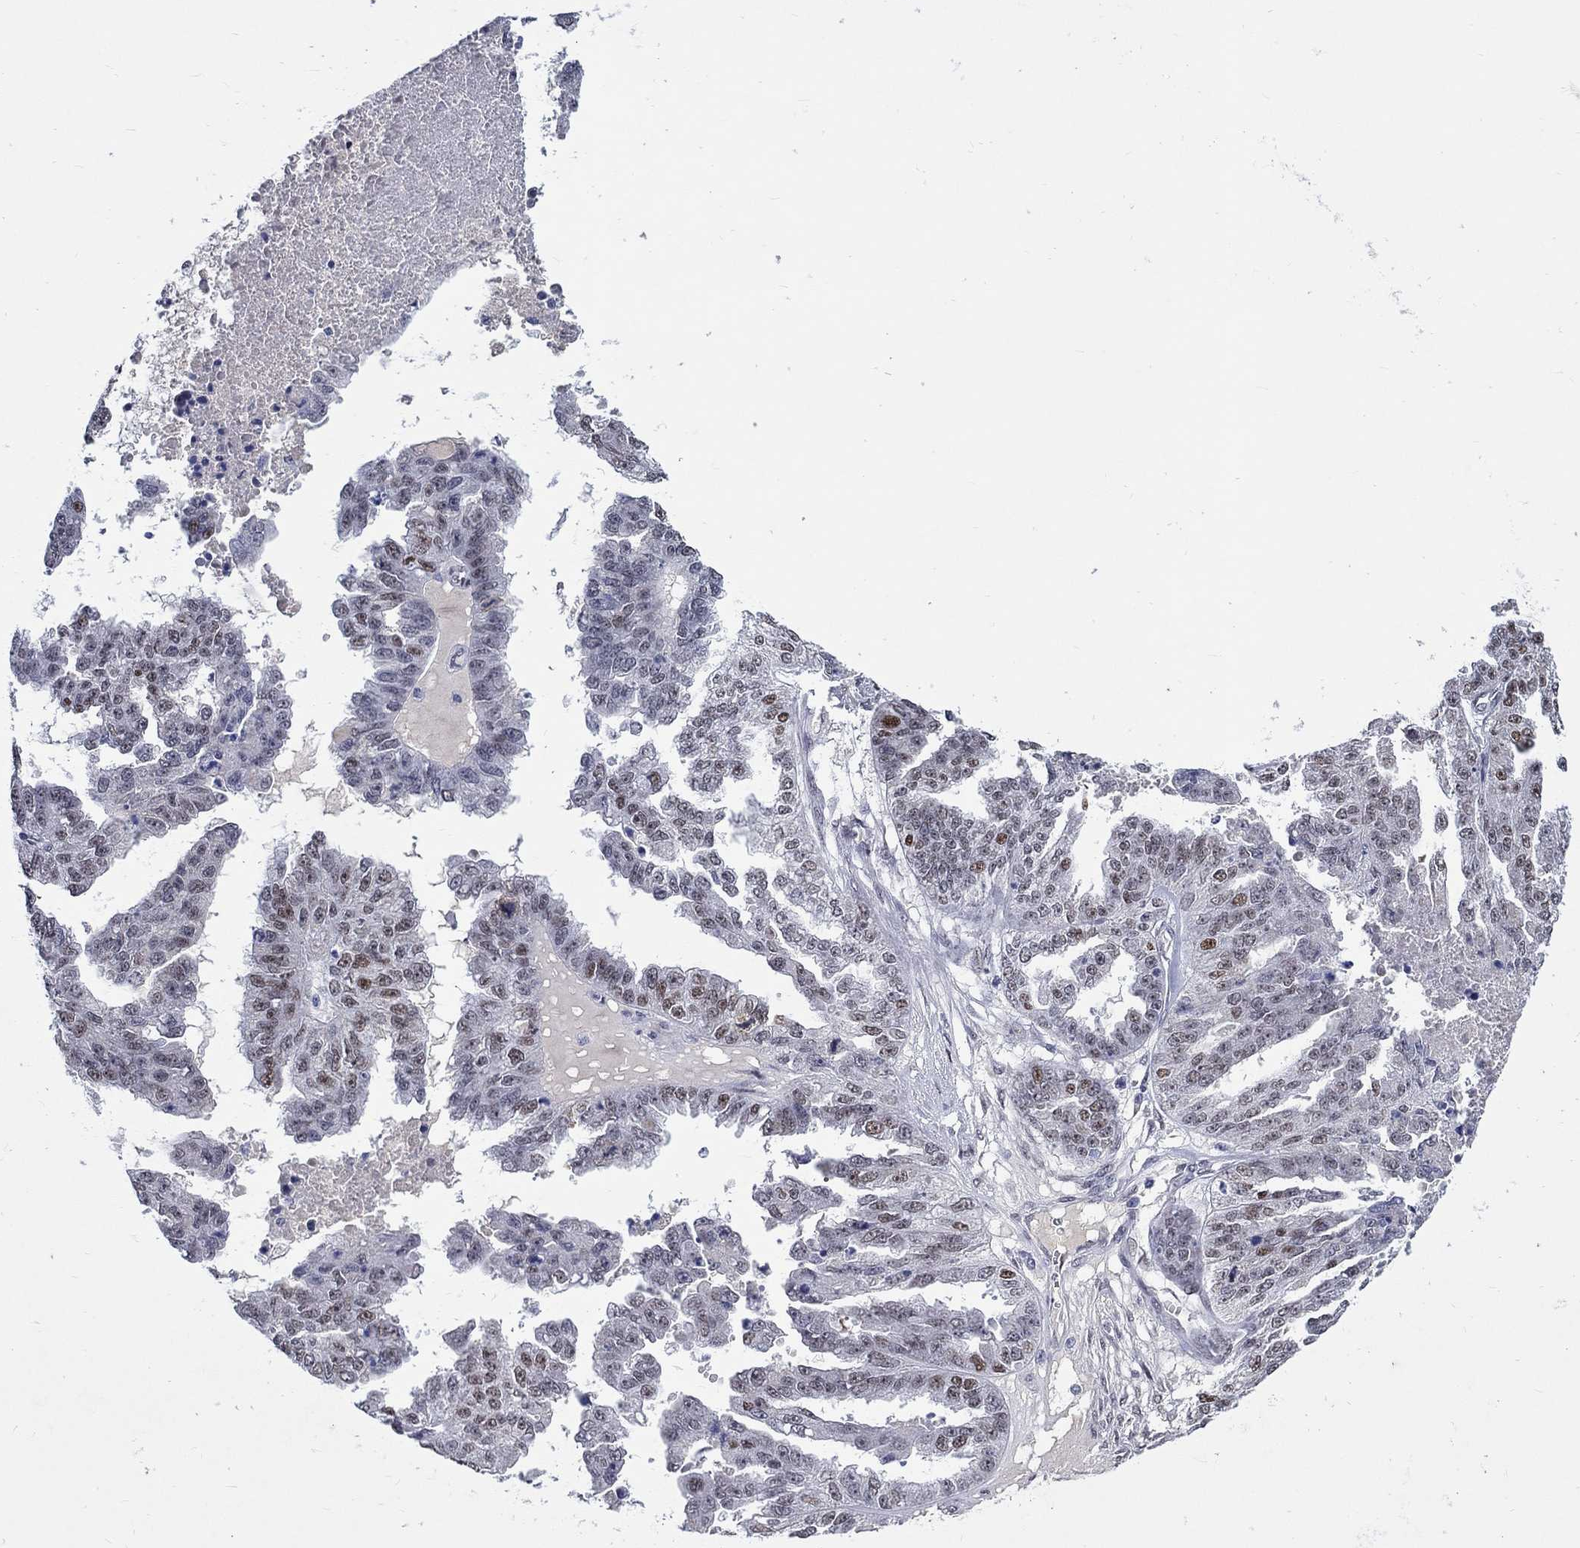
{"staining": {"intensity": "moderate", "quantity": "25%-75%", "location": "nuclear"}, "tissue": "ovarian cancer", "cell_type": "Tumor cells", "image_type": "cancer", "snomed": [{"axis": "morphology", "description": "Cystadenocarcinoma, serous, NOS"}, {"axis": "topography", "description": "Ovary"}], "caption": "Human serous cystadenocarcinoma (ovarian) stained with a brown dye exhibits moderate nuclear positive staining in approximately 25%-75% of tumor cells.", "gene": "GATA2", "patient": {"sex": "female", "age": 58}}